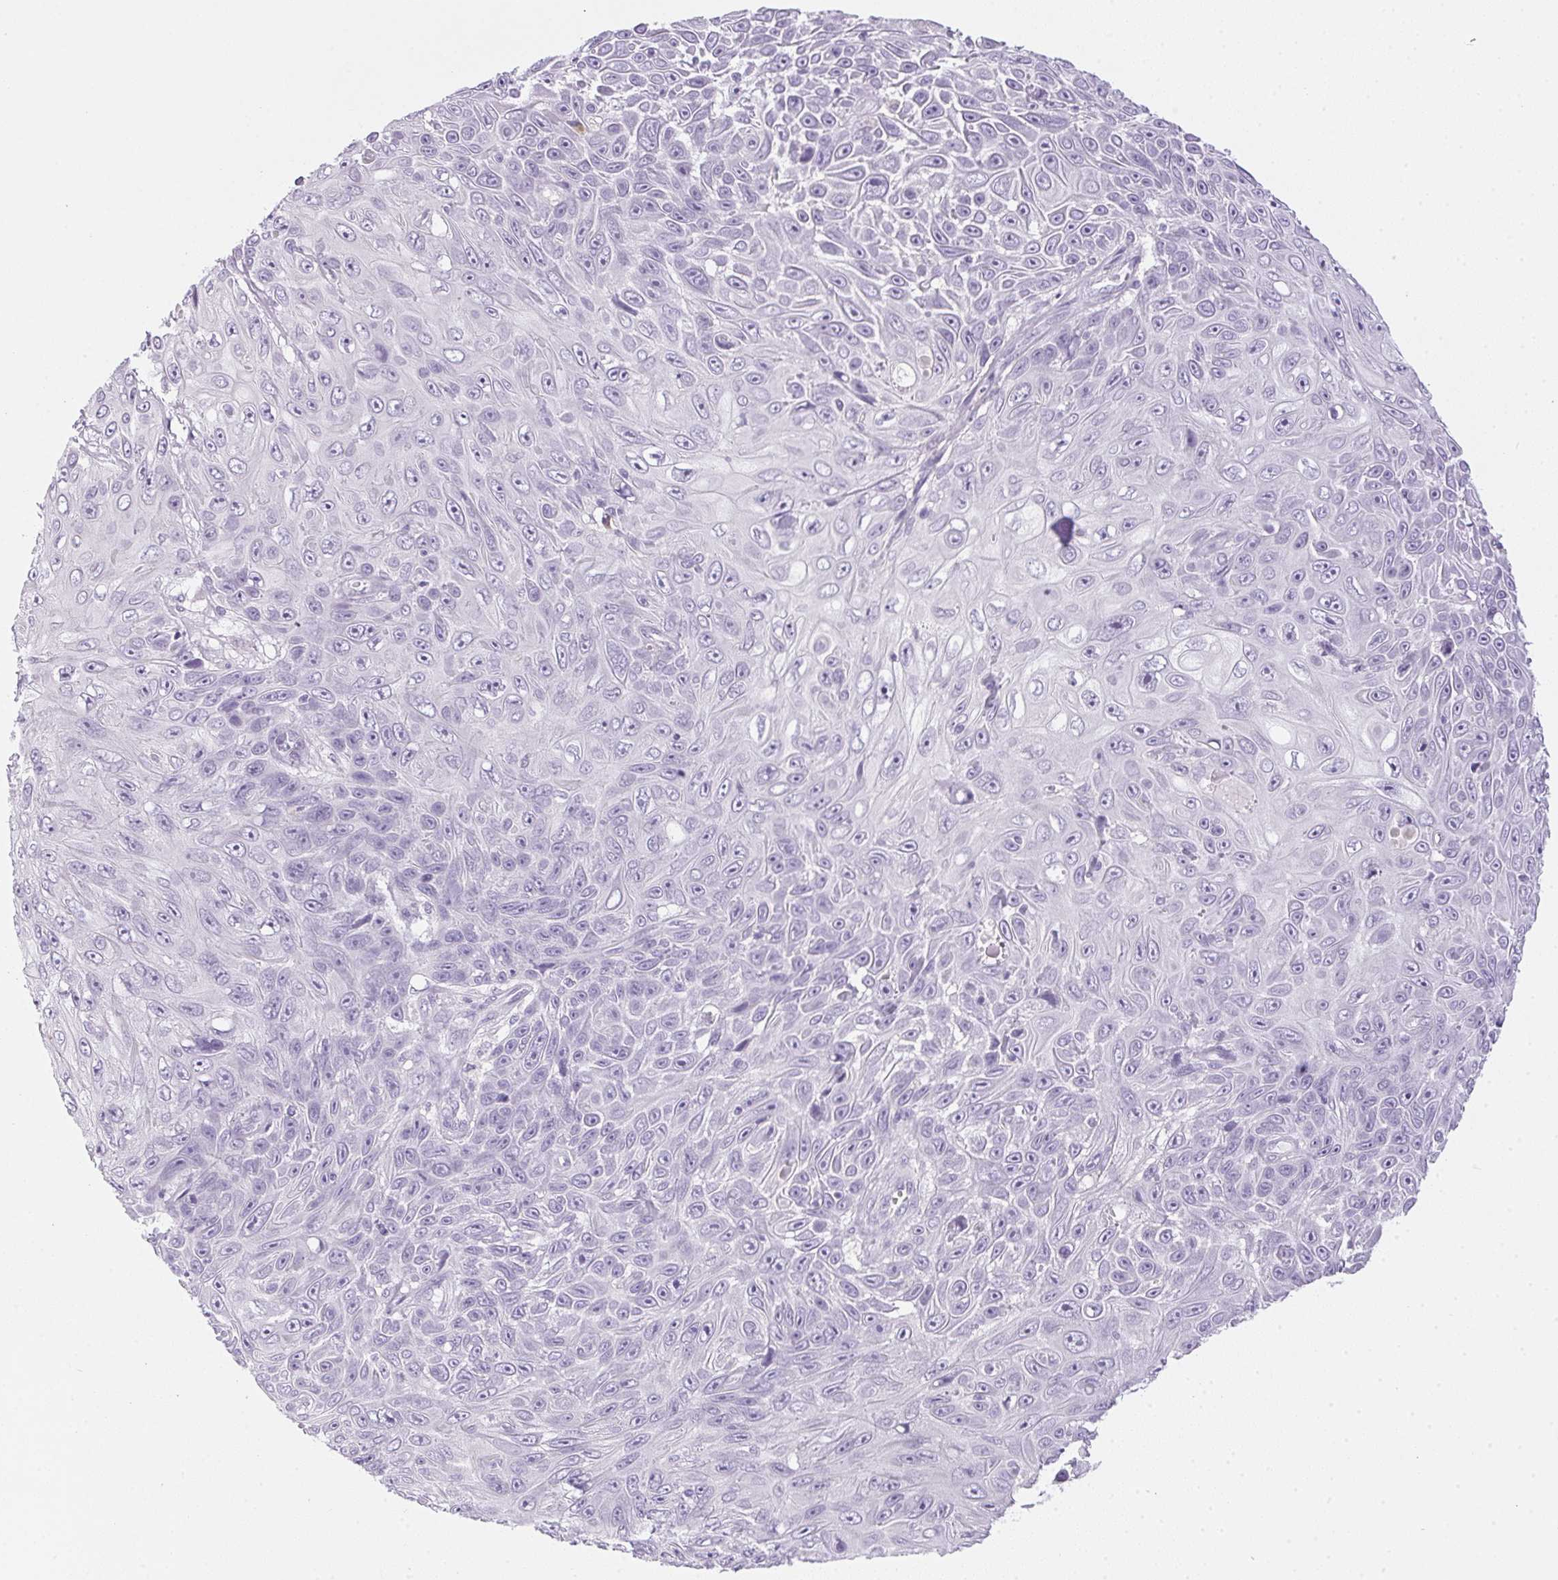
{"staining": {"intensity": "negative", "quantity": "none", "location": "none"}, "tissue": "skin cancer", "cell_type": "Tumor cells", "image_type": "cancer", "snomed": [{"axis": "morphology", "description": "Squamous cell carcinoma, NOS"}, {"axis": "topography", "description": "Skin"}], "caption": "This is an immunohistochemistry image of human squamous cell carcinoma (skin). There is no expression in tumor cells.", "gene": "POPDC2", "patient": {"sex": "male", "age": 82}}